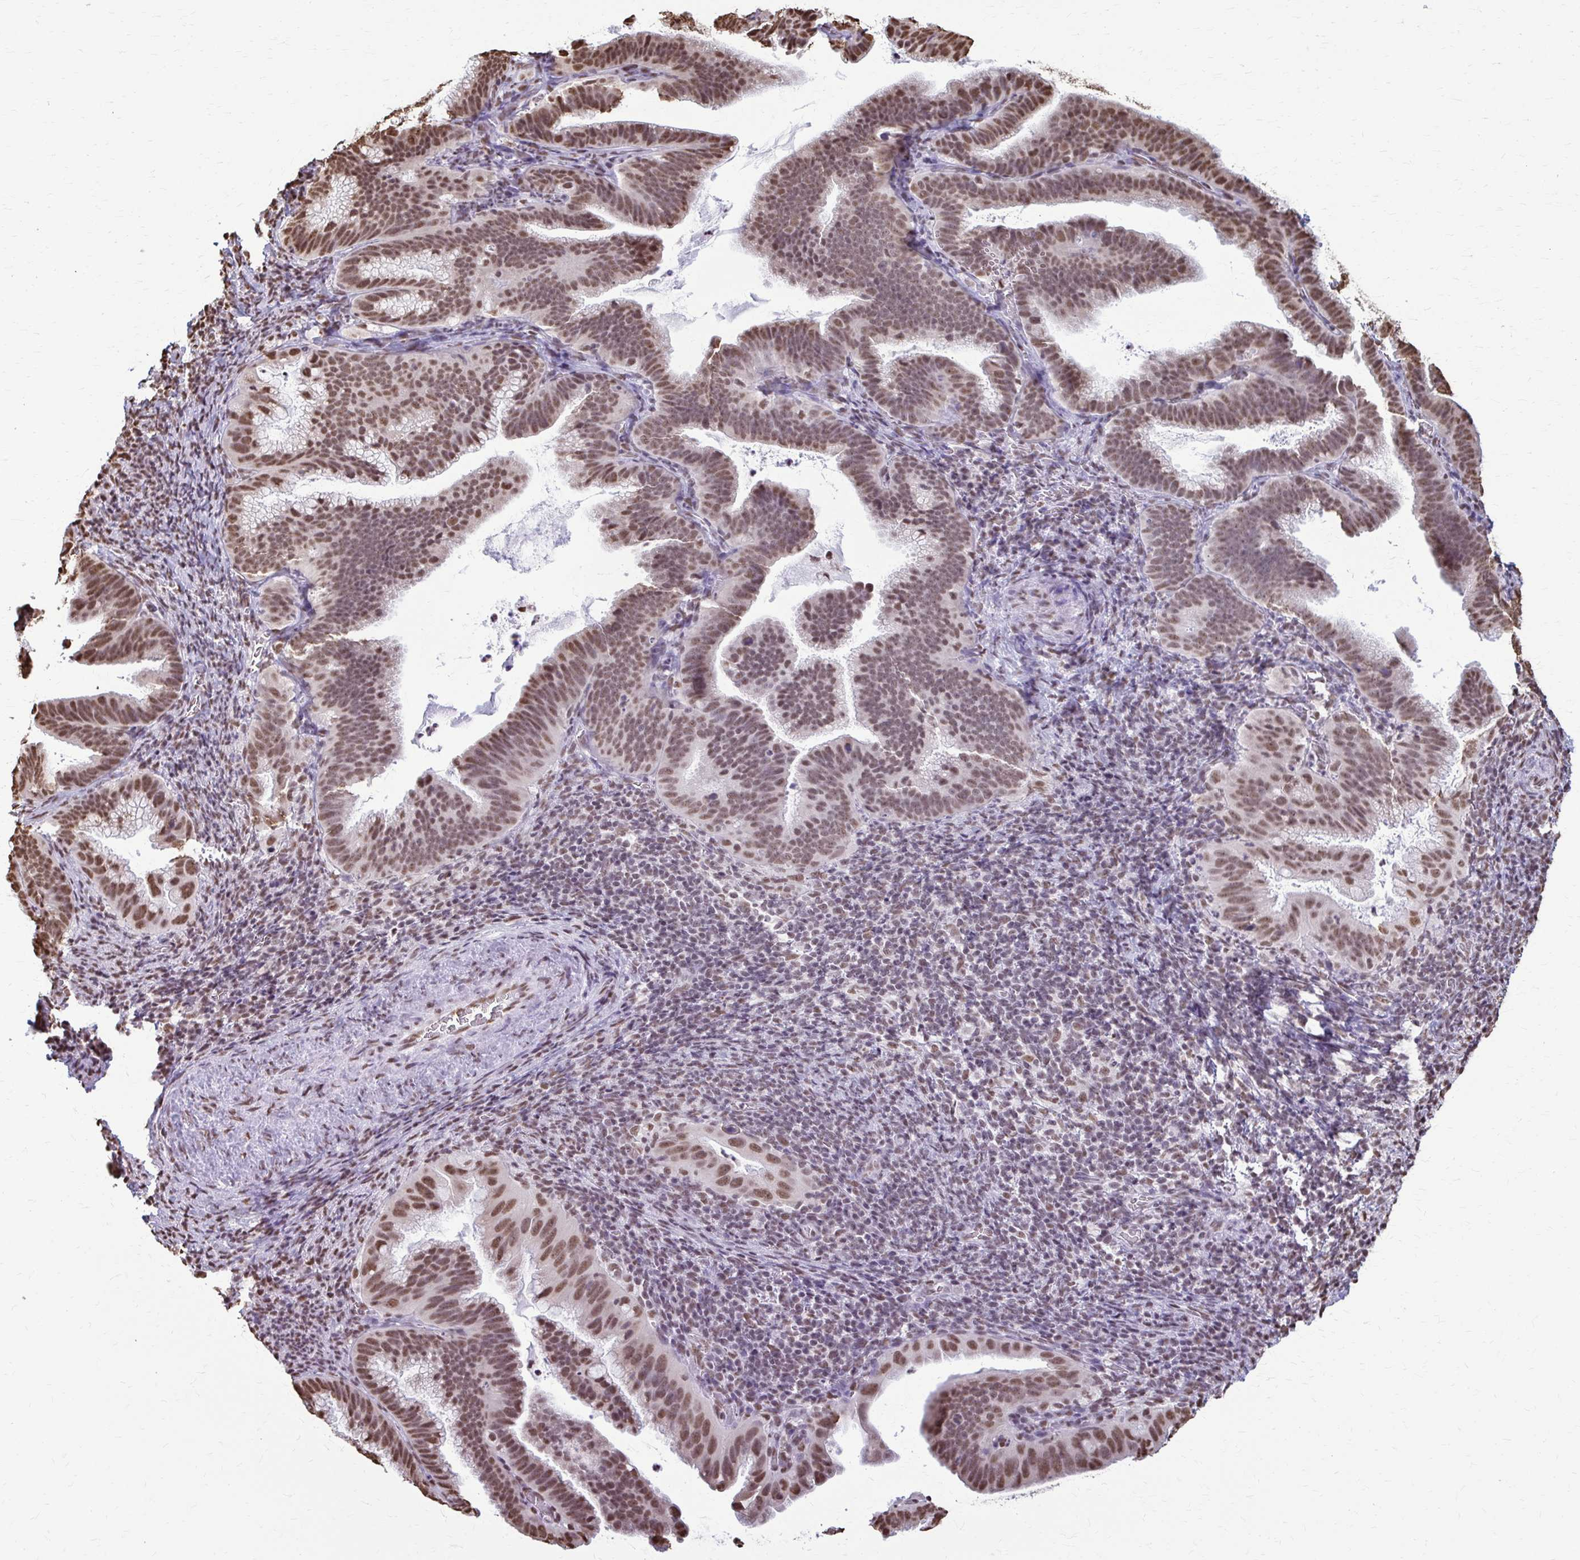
{"staining": {"intensity": "moderate", "quantity": ">75%", "location": "nuclear"}, "tissue": "cervical cancer", "cell_type": "Tumor cells", "image_type": "cancer", "snomed": [{"axis": "morphology", "description": "Adenocarcinoma, NOS"}, {"axis": "topography", "description": "Cervix"}], "caption": "Brown immunohistochemical staining in human cervical cancer demonstrates moderate nuclear positivity in about >75% of tumor cells.", "gene": "SNRPA", "patient": {"sex": "female", "age": 61}}